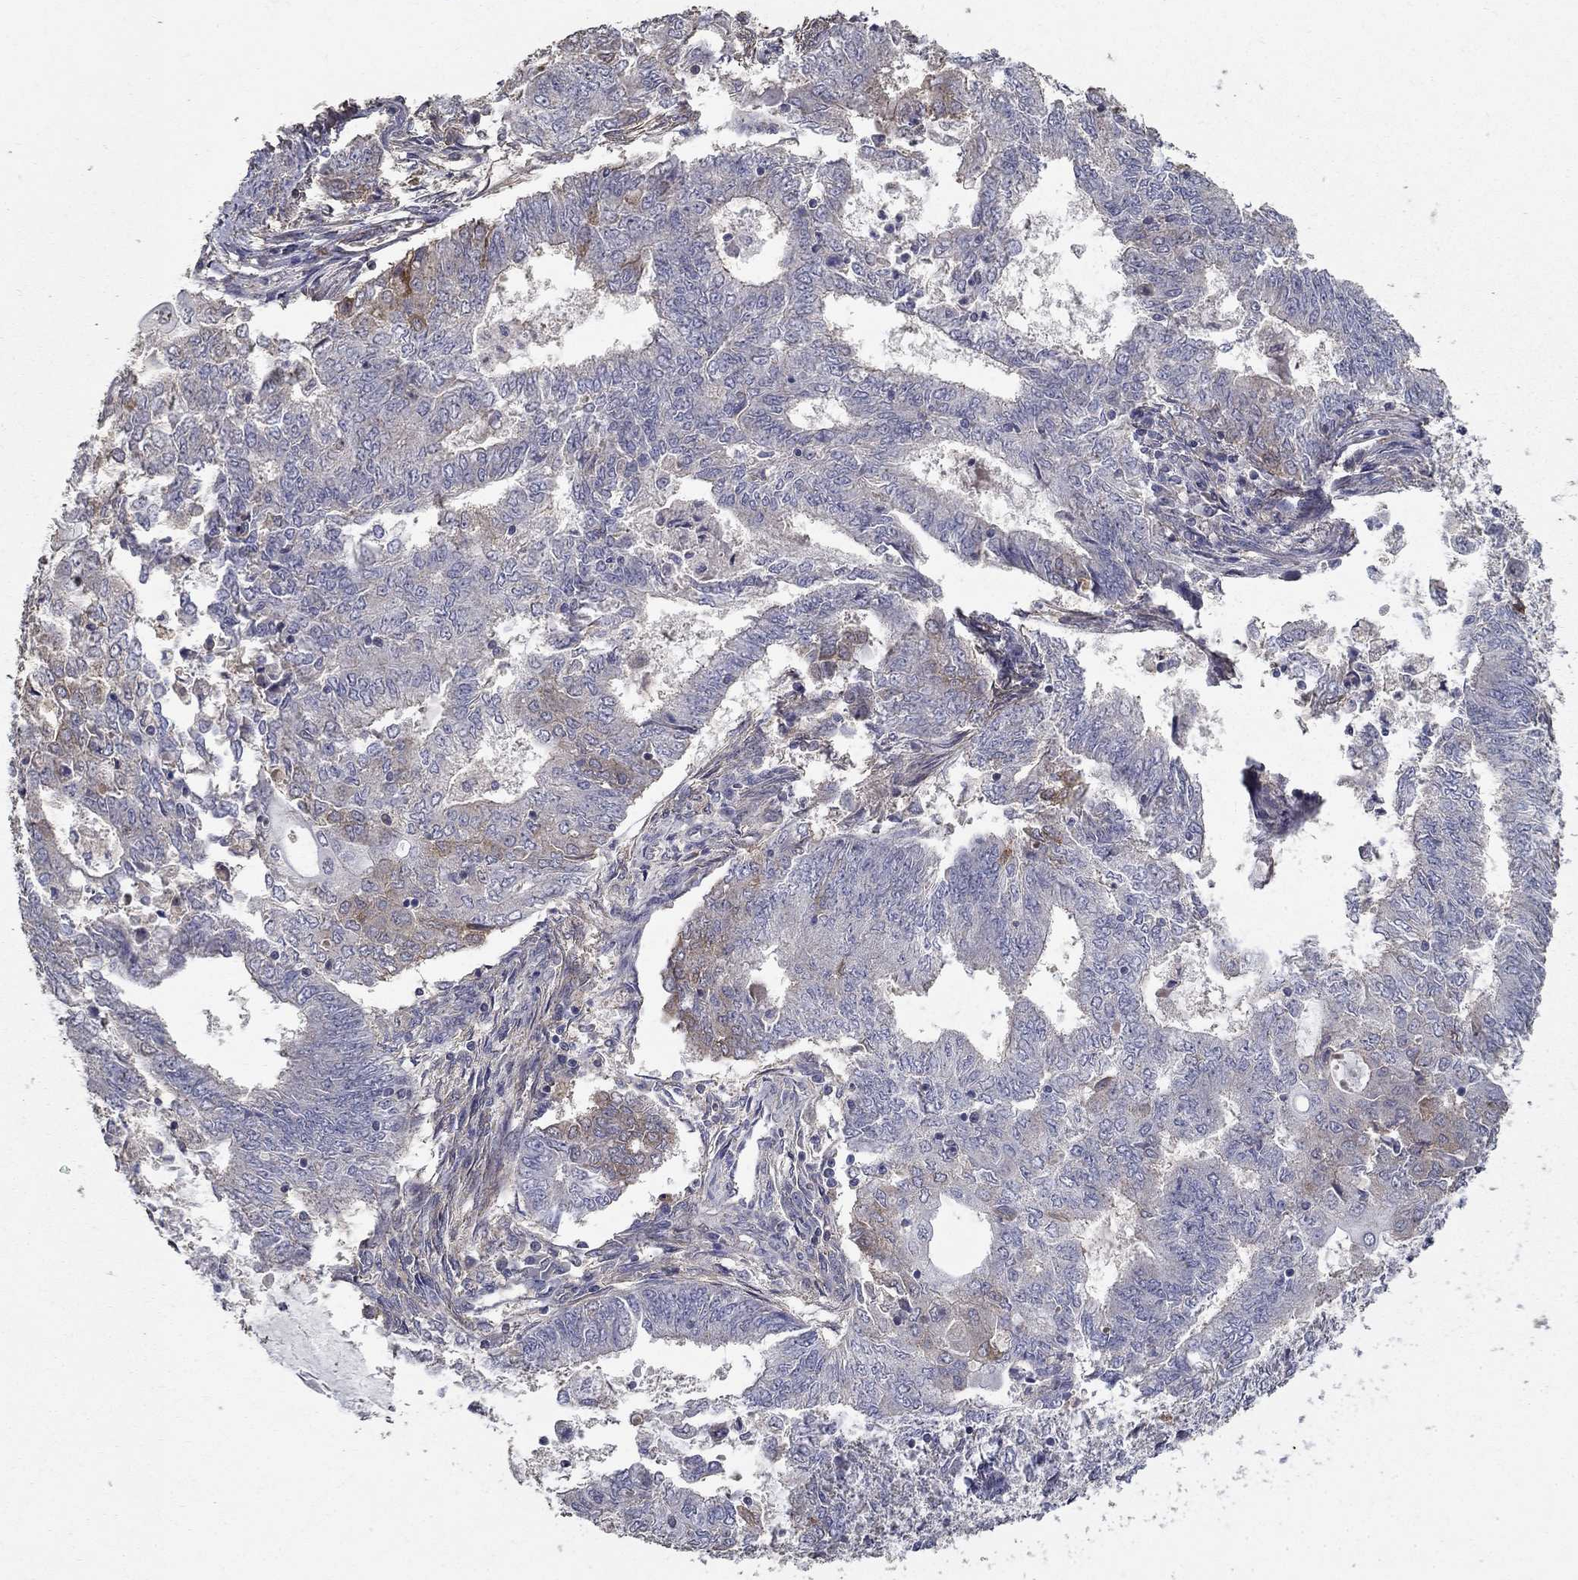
{"staining": {"intensity": "weak", "quantity": "<25%", "location": "cytoplasmic/membranous"}, "tissue": "endometrial cancer", "cell_type": "Tumor cells", "image_type": "cancer", "snomed": [{"axis": "morphology", "description": "Adenocarcinoma, NOS"}, {"axis": "topography", "description": "Endometrium"}], "caption": "Immunohistochemistry (IHC) of human endometrial cancer (adenocarcinoma) exhibits no staining in tumor cells.", "gene": "MPP2", "patient": {"sex": "female", "age": 62}}